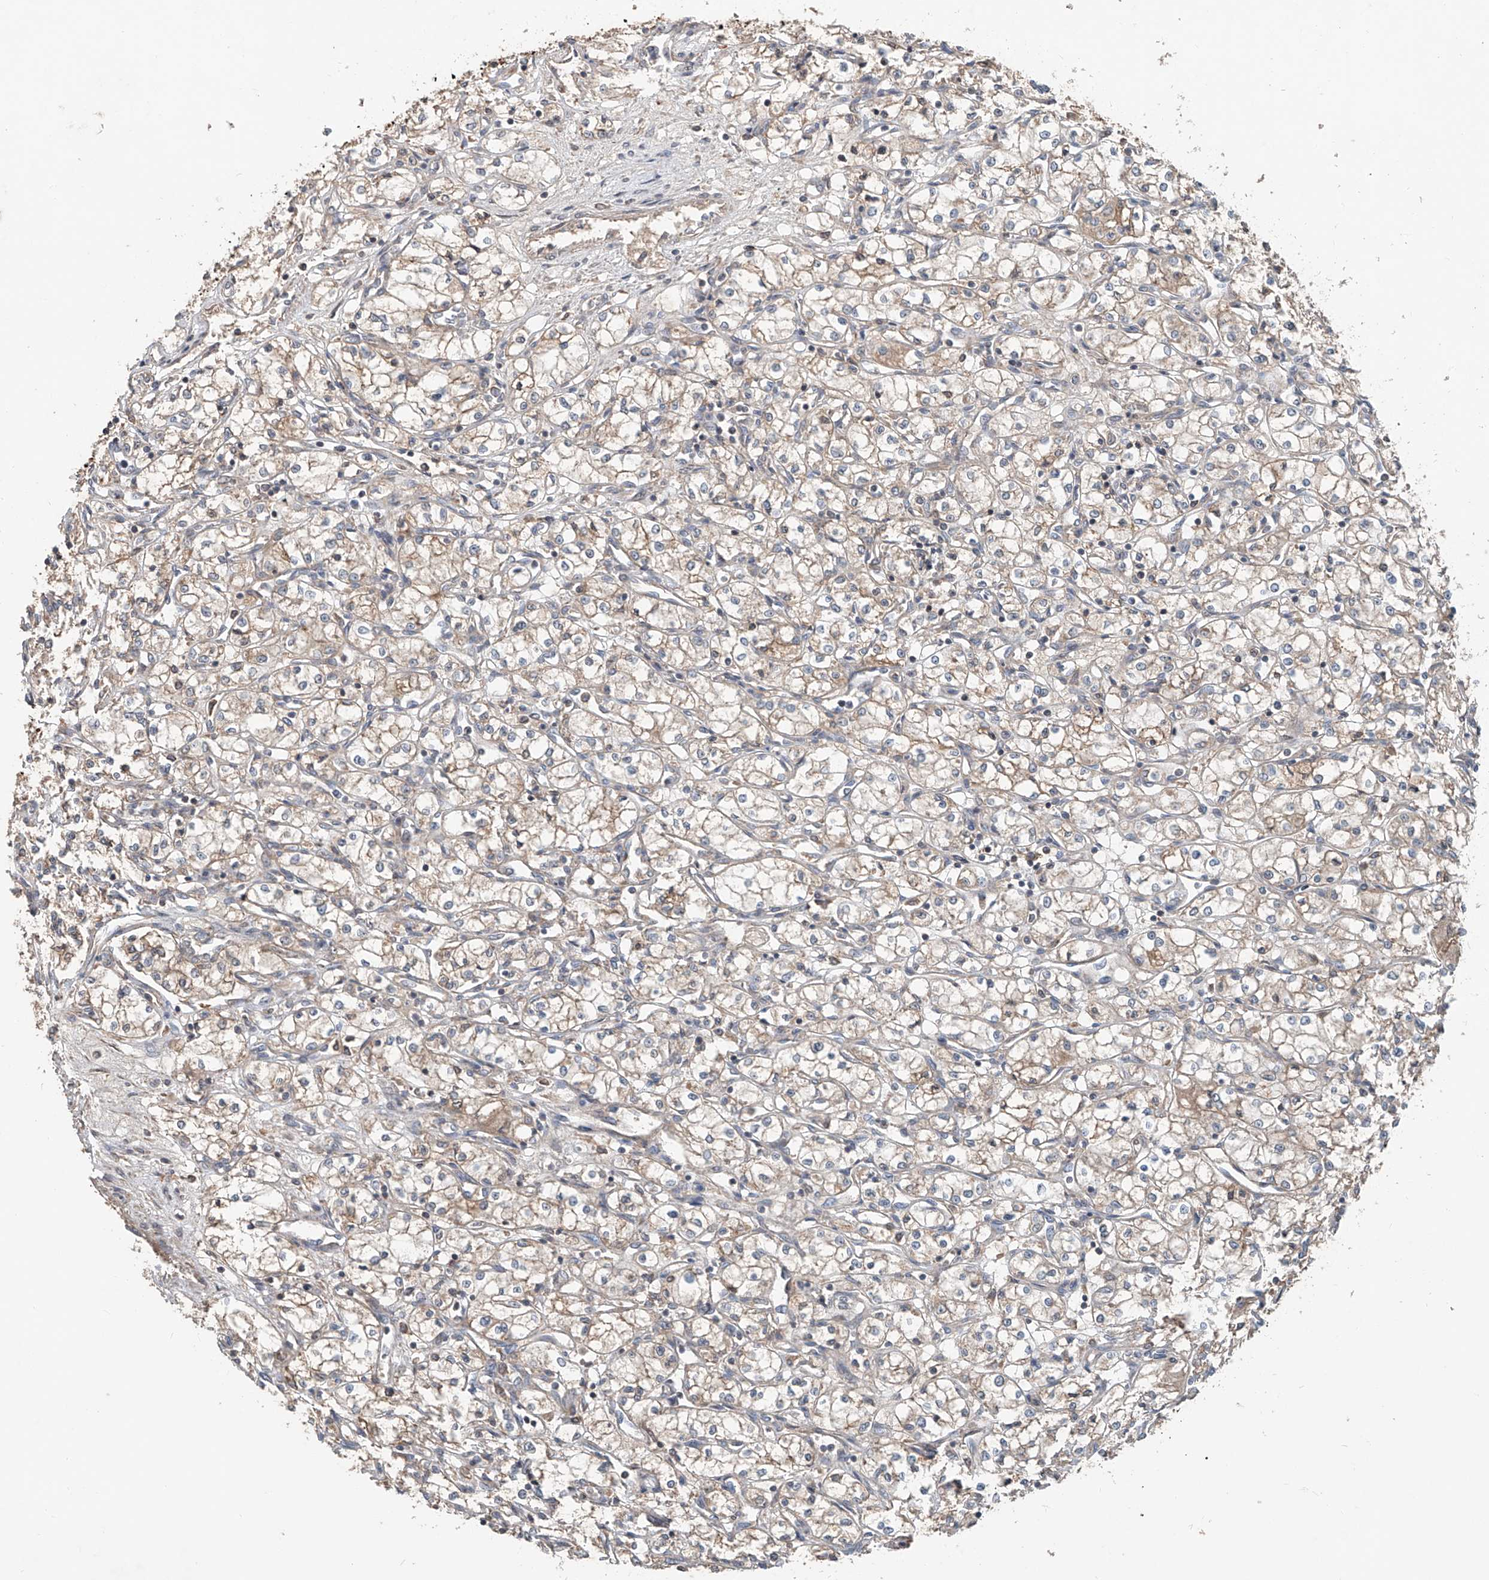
{"staining": {"intensity": "weak", "quantity": ">75%", "location": "cytoplasmic/membranous"}, "tissue": "renal cancer", "cell_type": "Tumor cells", "image_type": "cancer", "snomed": [{"axis": "morphology", "description": "Adenocarcinoma, NOS"}, {"axis": "topography", "description": "Kidney"}], "caption": "Protein expression analysis of human renal cancer (adenocarcinoma) reveals weak cytoplasmic/membranous expression in about >75% of tumor cells. The protein is stained brown, and the nuclei are stained in blue (DAB (3,3'-diaminobenzidine) IHC with brightfield microscopy, high magnification).", "gene": "ADAM23", "patient": {"sex": "male", "age": 59}}